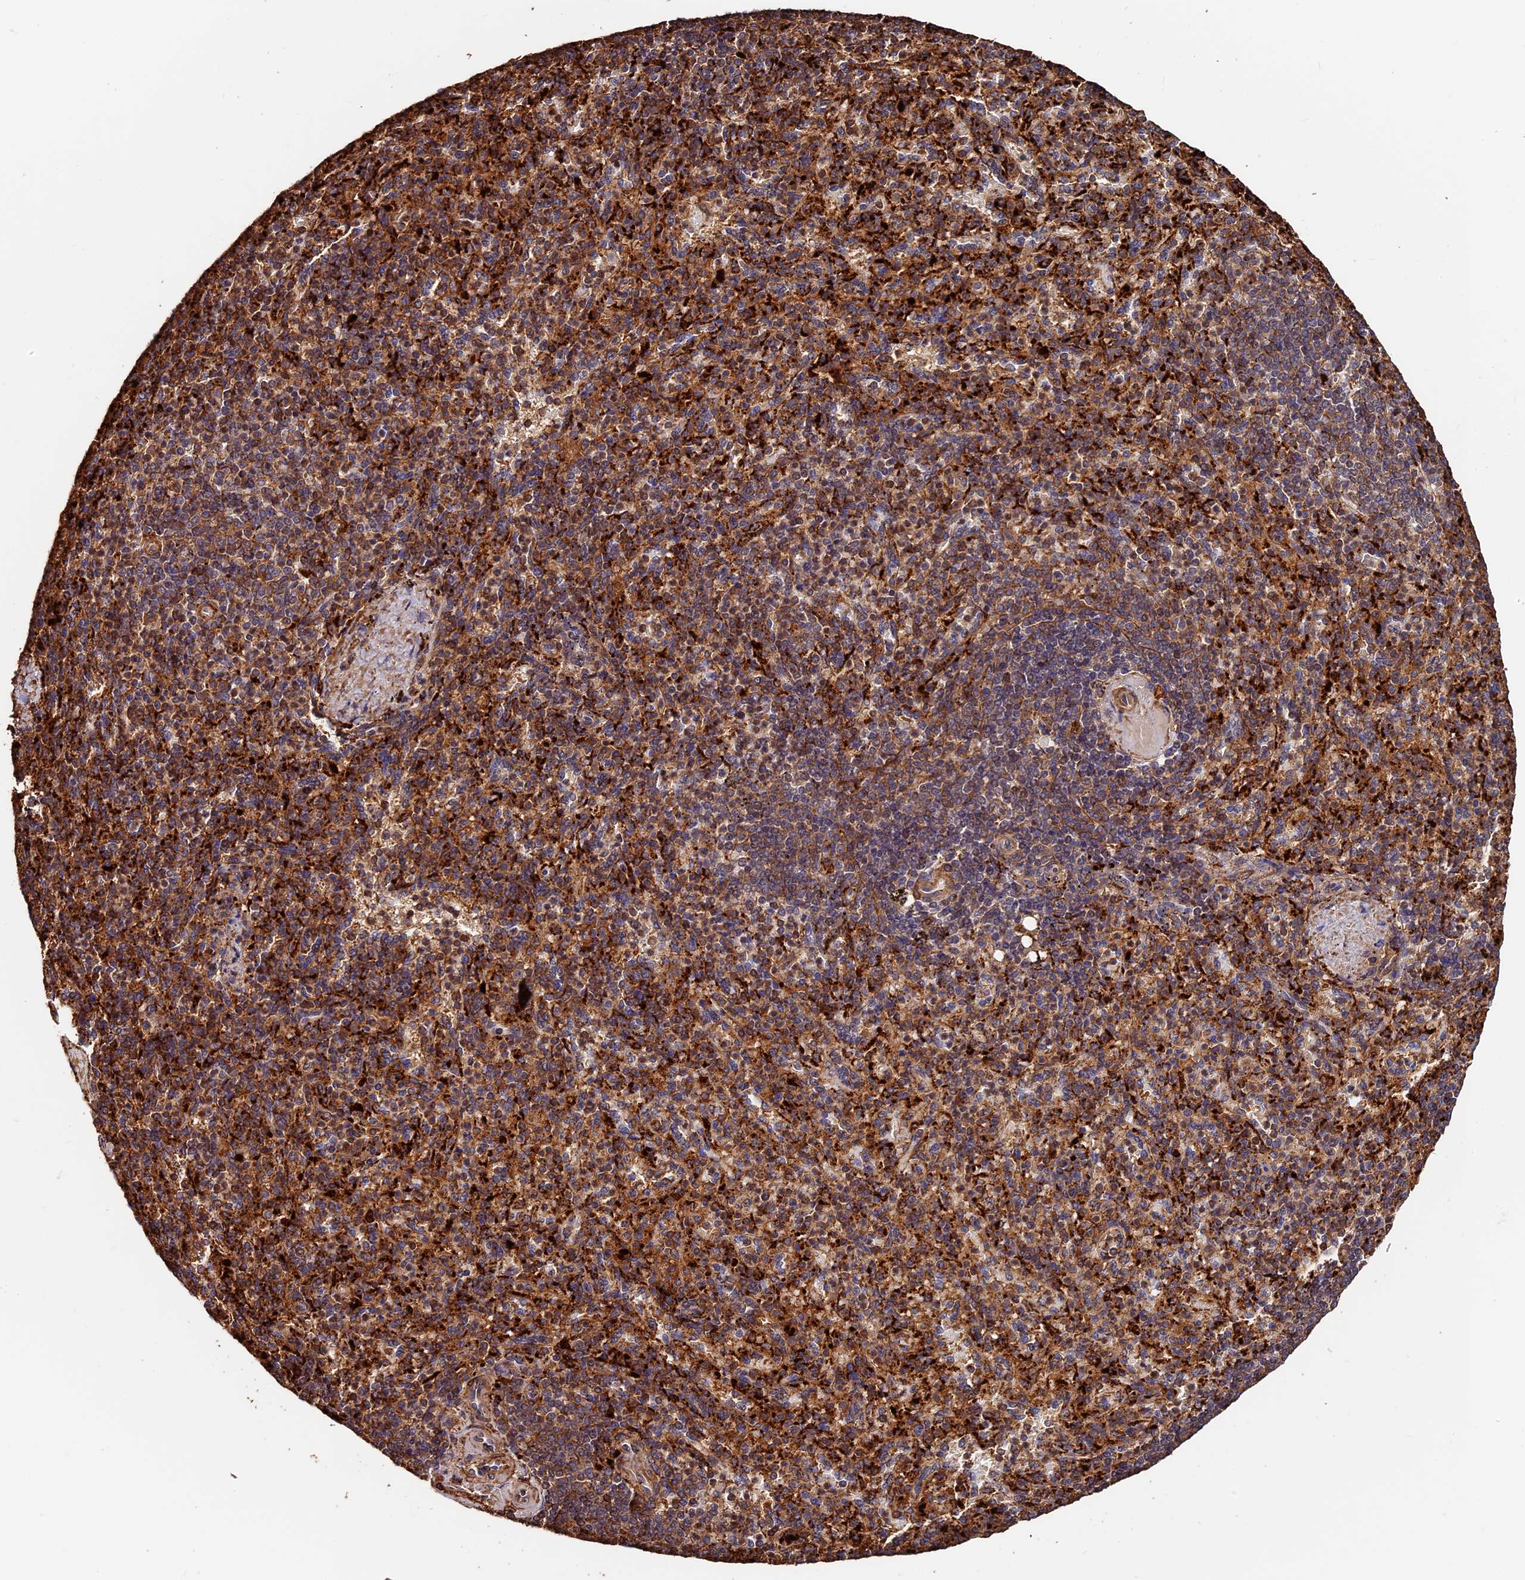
{"staining": {"intensity": "strong", "quantity": ">75%", "location": "cytoplasmic/membranous"}, "tissue": "spleen", "cell_type": "Cells in red pulp", "image_type": "normal", "snomed": [{"axis": "morphology", "description": "Normal tissue, NOS"}, {"axis": "topography", "description": "Spleen"}], "caption": "Normal spleen exhibits strong cytoplasmic/membranous staining in approximately >75% of cells in red pulp, visualized by immunohistochemistry. Using DAB (3,3'-diaminobenzidine) (brown) and hematoxylin (blue) stains, captured at high magnification using brightfield microscopy.", "gene": "MMP15", "patient": {"sex": "female", "age": 74}}